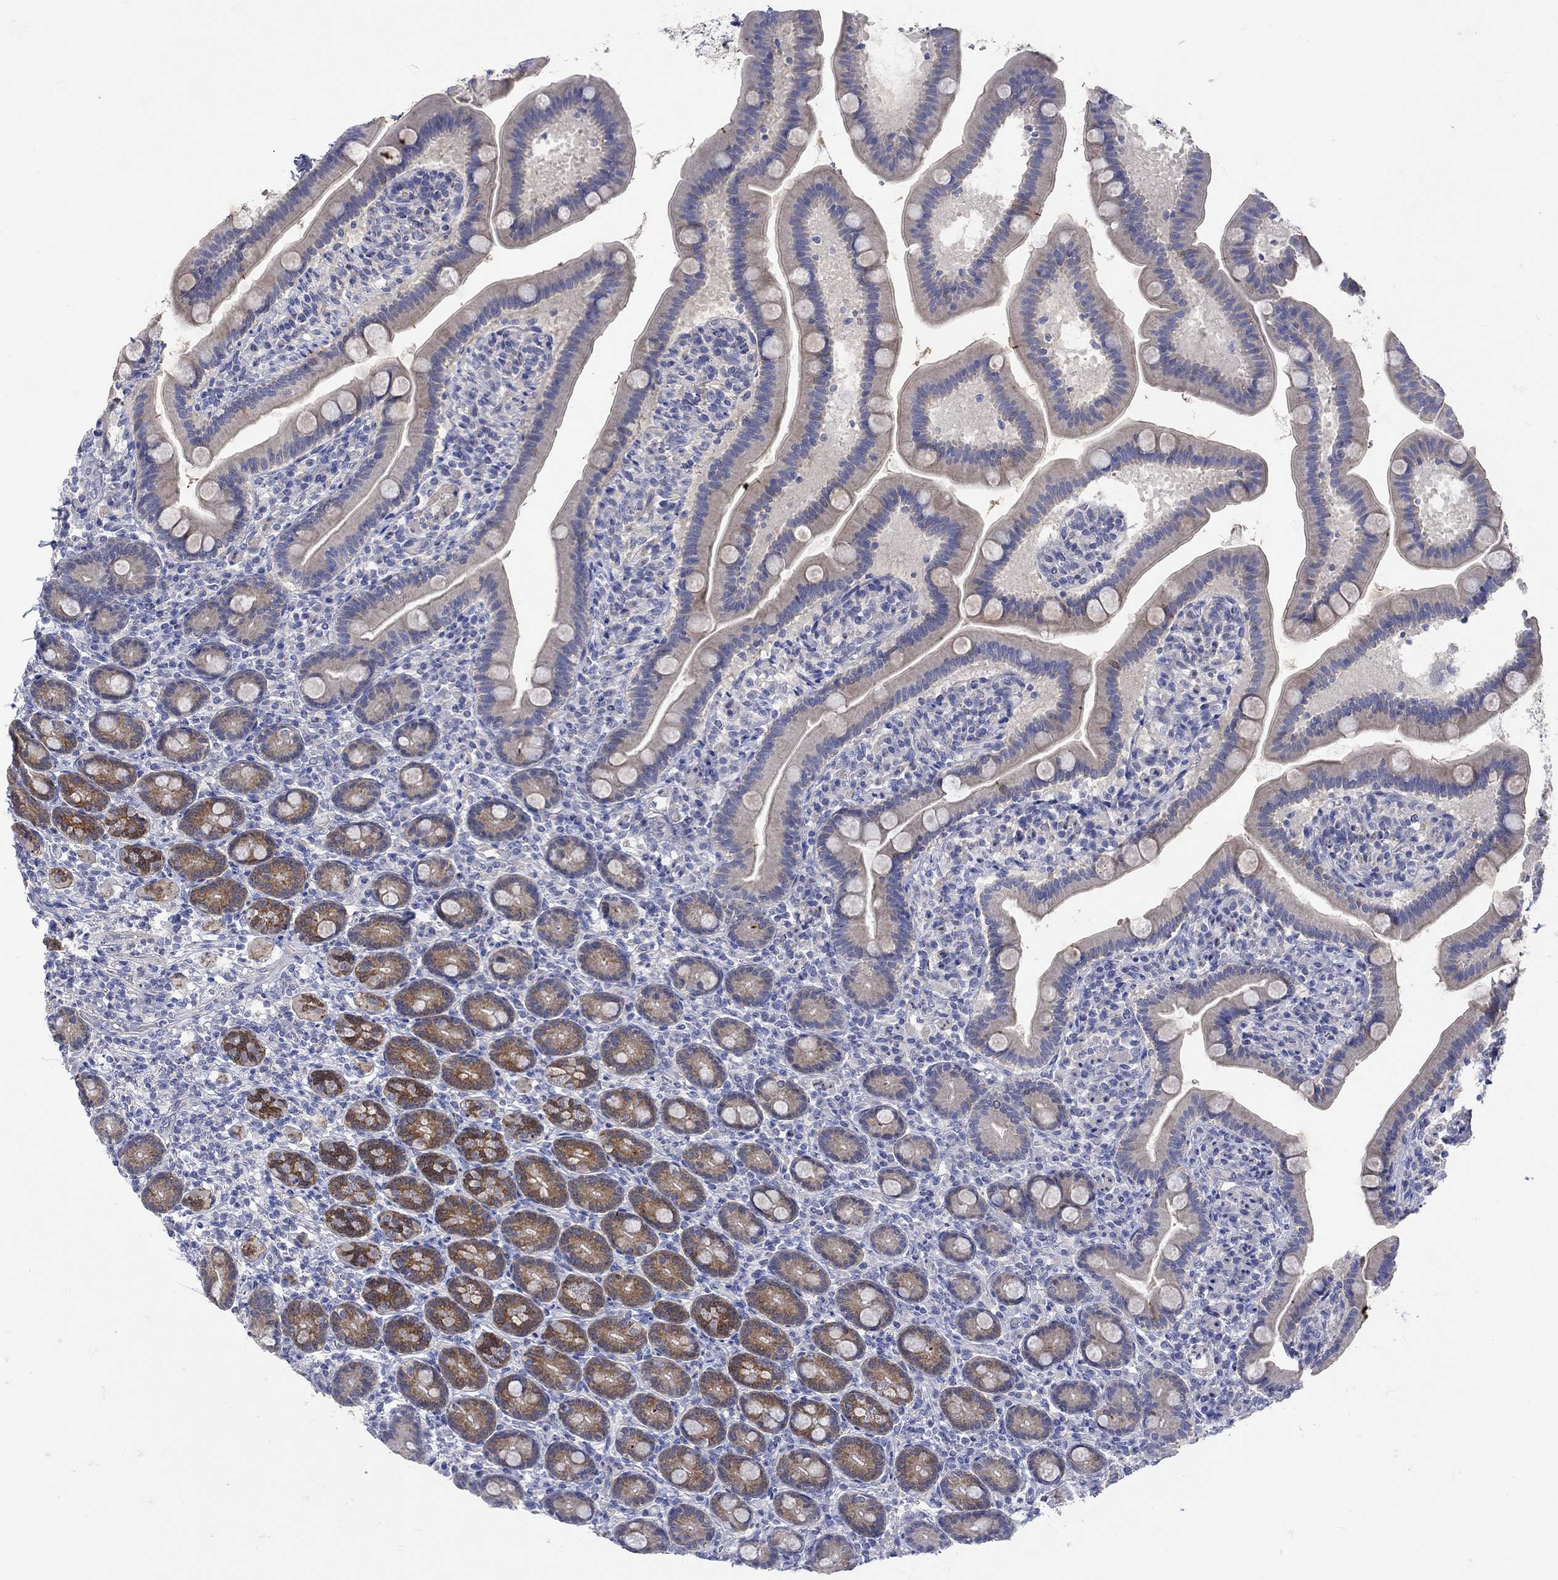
{"staining": {"intensity": "strong", "quantity": "<25%", "location": "cytoplasmic/membranous"}, "tissue": "small intestine", "cell_type": "Glandular cells", "image_type": "normal", "snomed": [{"axis": "morphology", "description": "Normal tissue, NOS"}, {"axis": "topography", "description": "Small intestine"}], "caption": "Protein staining by immunohistochemistry (IHC) exhibits strong cytoplasmic/membranous staining in approximately <25% of glandular cells in unremarkable small intestine.", "gene": "MSI1", "patient": {"sex": "male", "age": 66}}